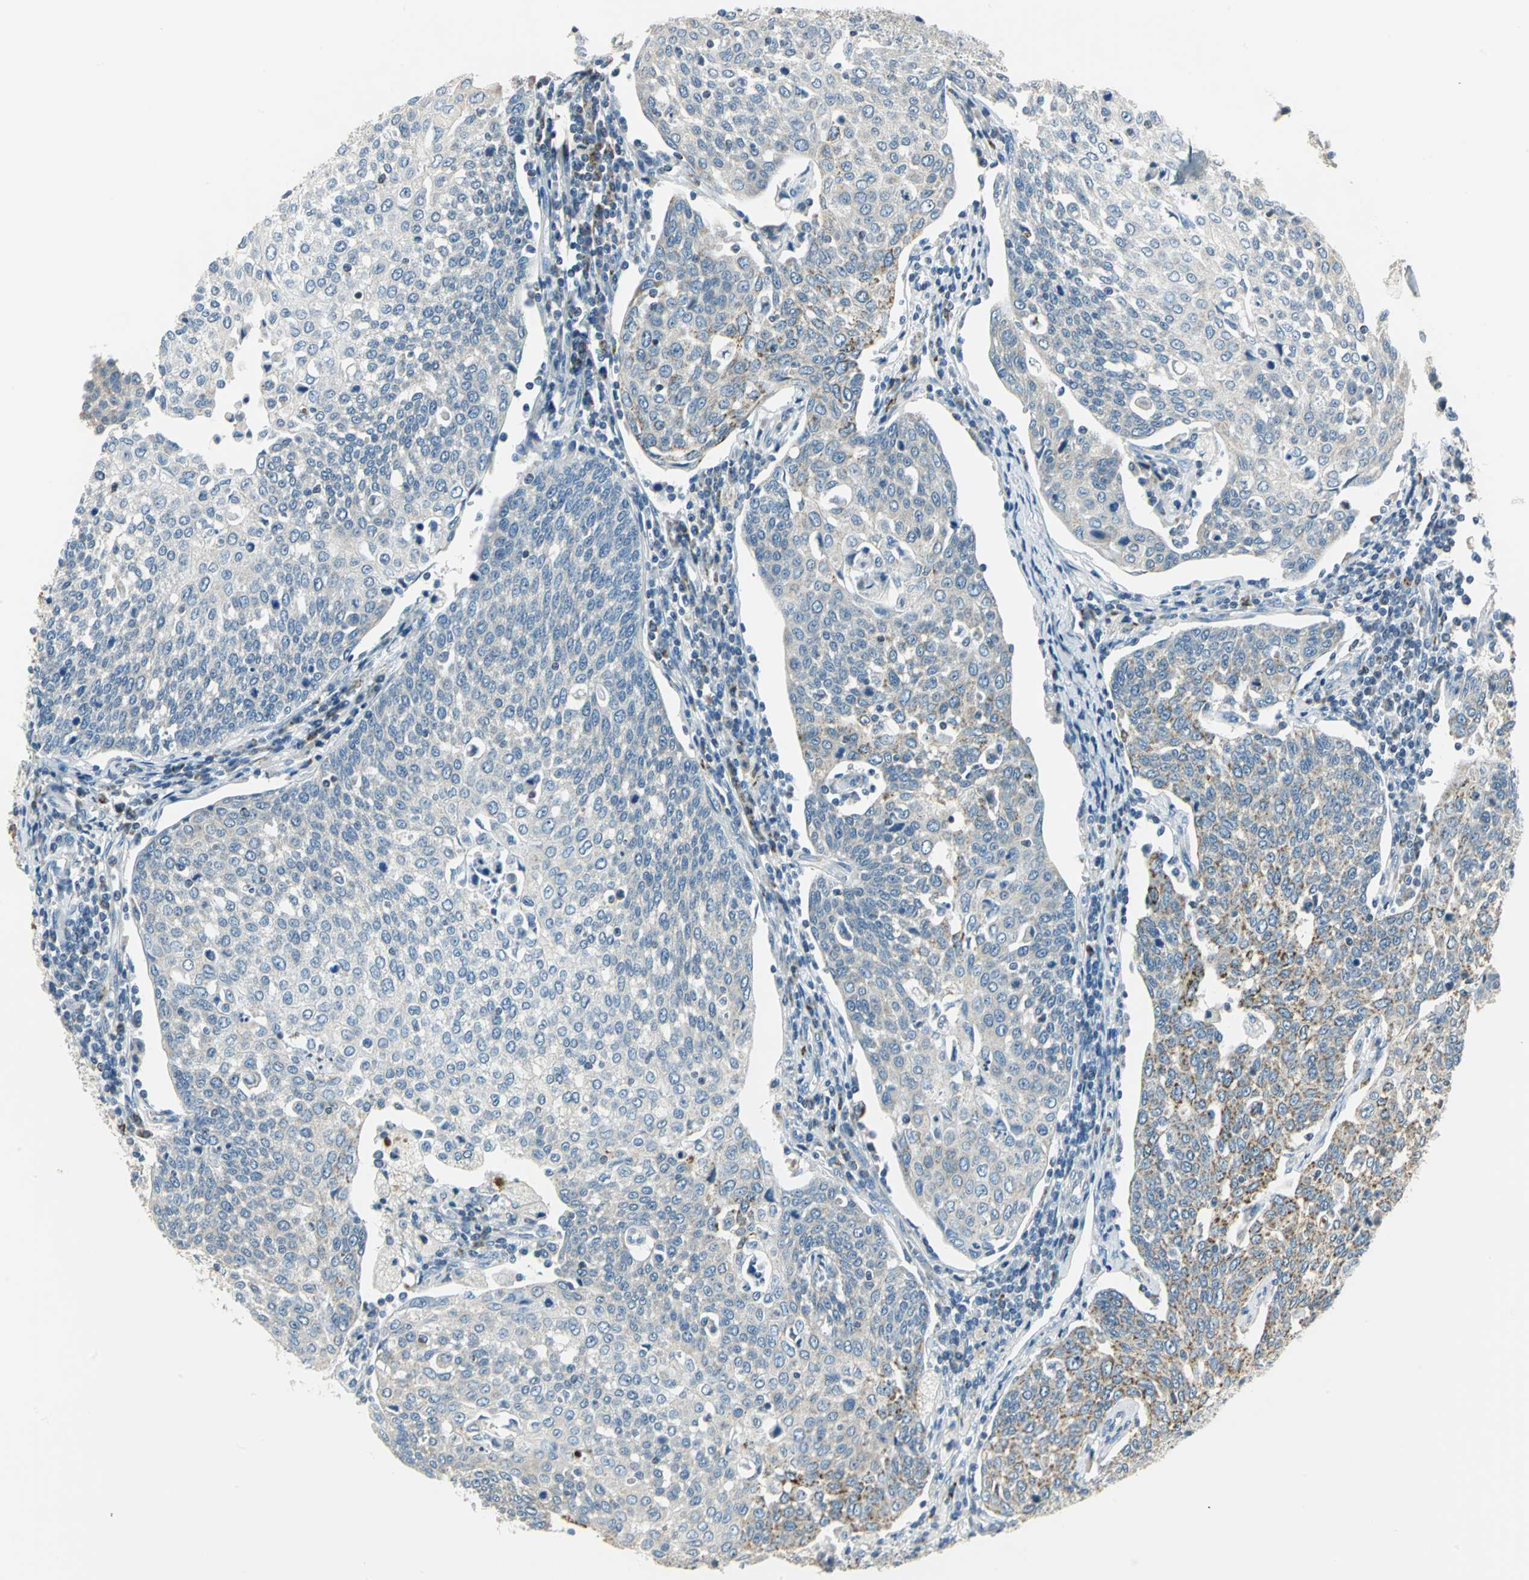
{"staining": {"intensity": "moderate", "quantity": "<25%", "location": "cytoplasmic/membranous"}, "tissue": "cervical cancer", "cell_type": "Tumor cells", "image_type": "cancer", "snomed": [{"axis": "morphology", "description": "Squamous cell carcinoma, NOS"}, {"axis": "topography", "description": "Cervix"}], "caption": "Human cervical squamous cell carcinoma stained with a protein marker exhibits moderate staining in tumor cells.", "gene": "ACADM", "patient": {"sex": "female", "age": 34}}